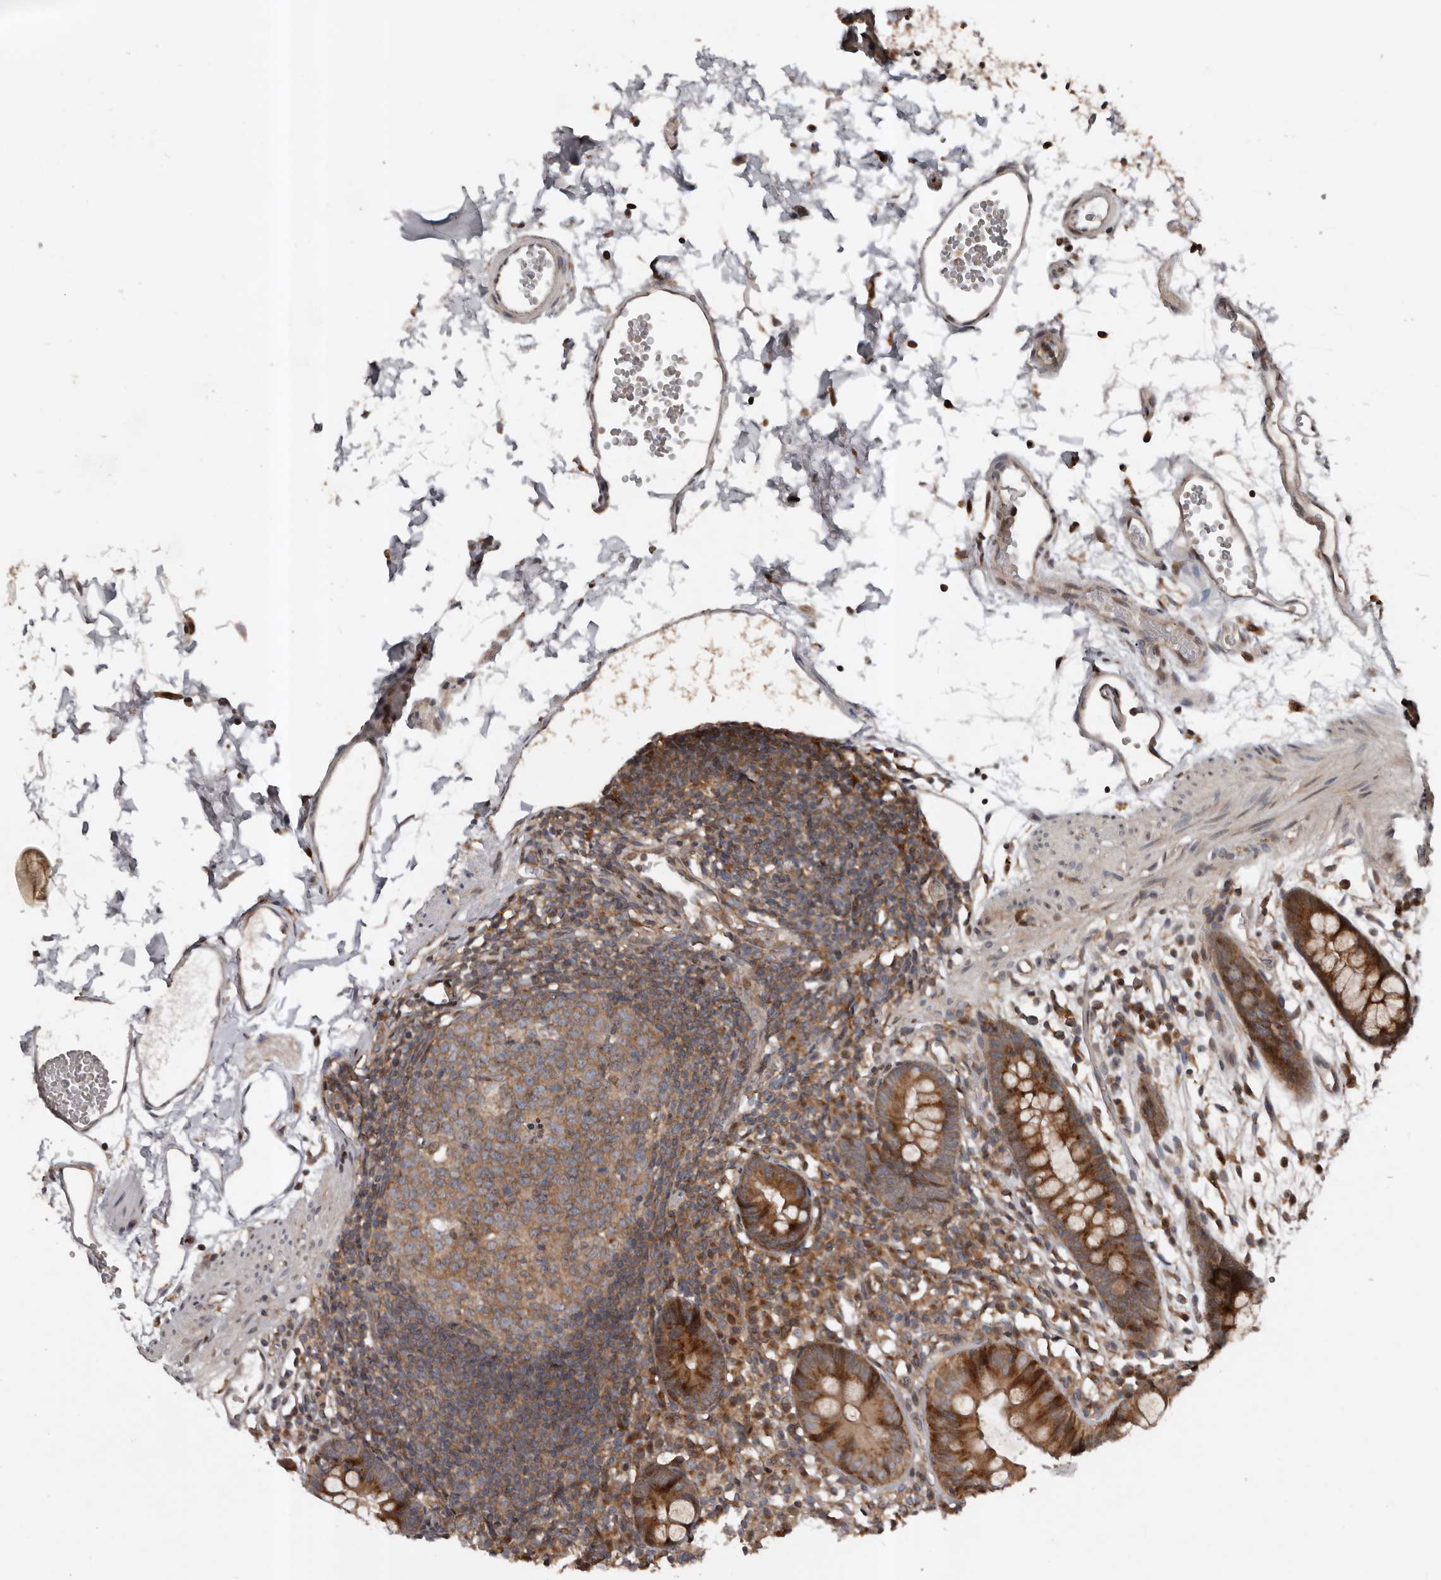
{"staining": {"intensity": "moderate", "quantity": ">75%", "location": "cytoplasmic/membranous,nuclear"}, "tissue": "colon", "cell_type": "Endothelial cells", "image_type": "normal", "snomed": [{"axis": "morphology", "description": "Normal tissue, NOS"}, {"axis": "topography", "description": "Colon"}], "caption": "Protein expression by immunohistochemistry displays moderate cytoplasmic/membranous,nuclear expression in approximately >75% of endothelial cells in unremarkable colon.", "gene": "CCDC190", "patient": {"sex": "male", "age": 56}}